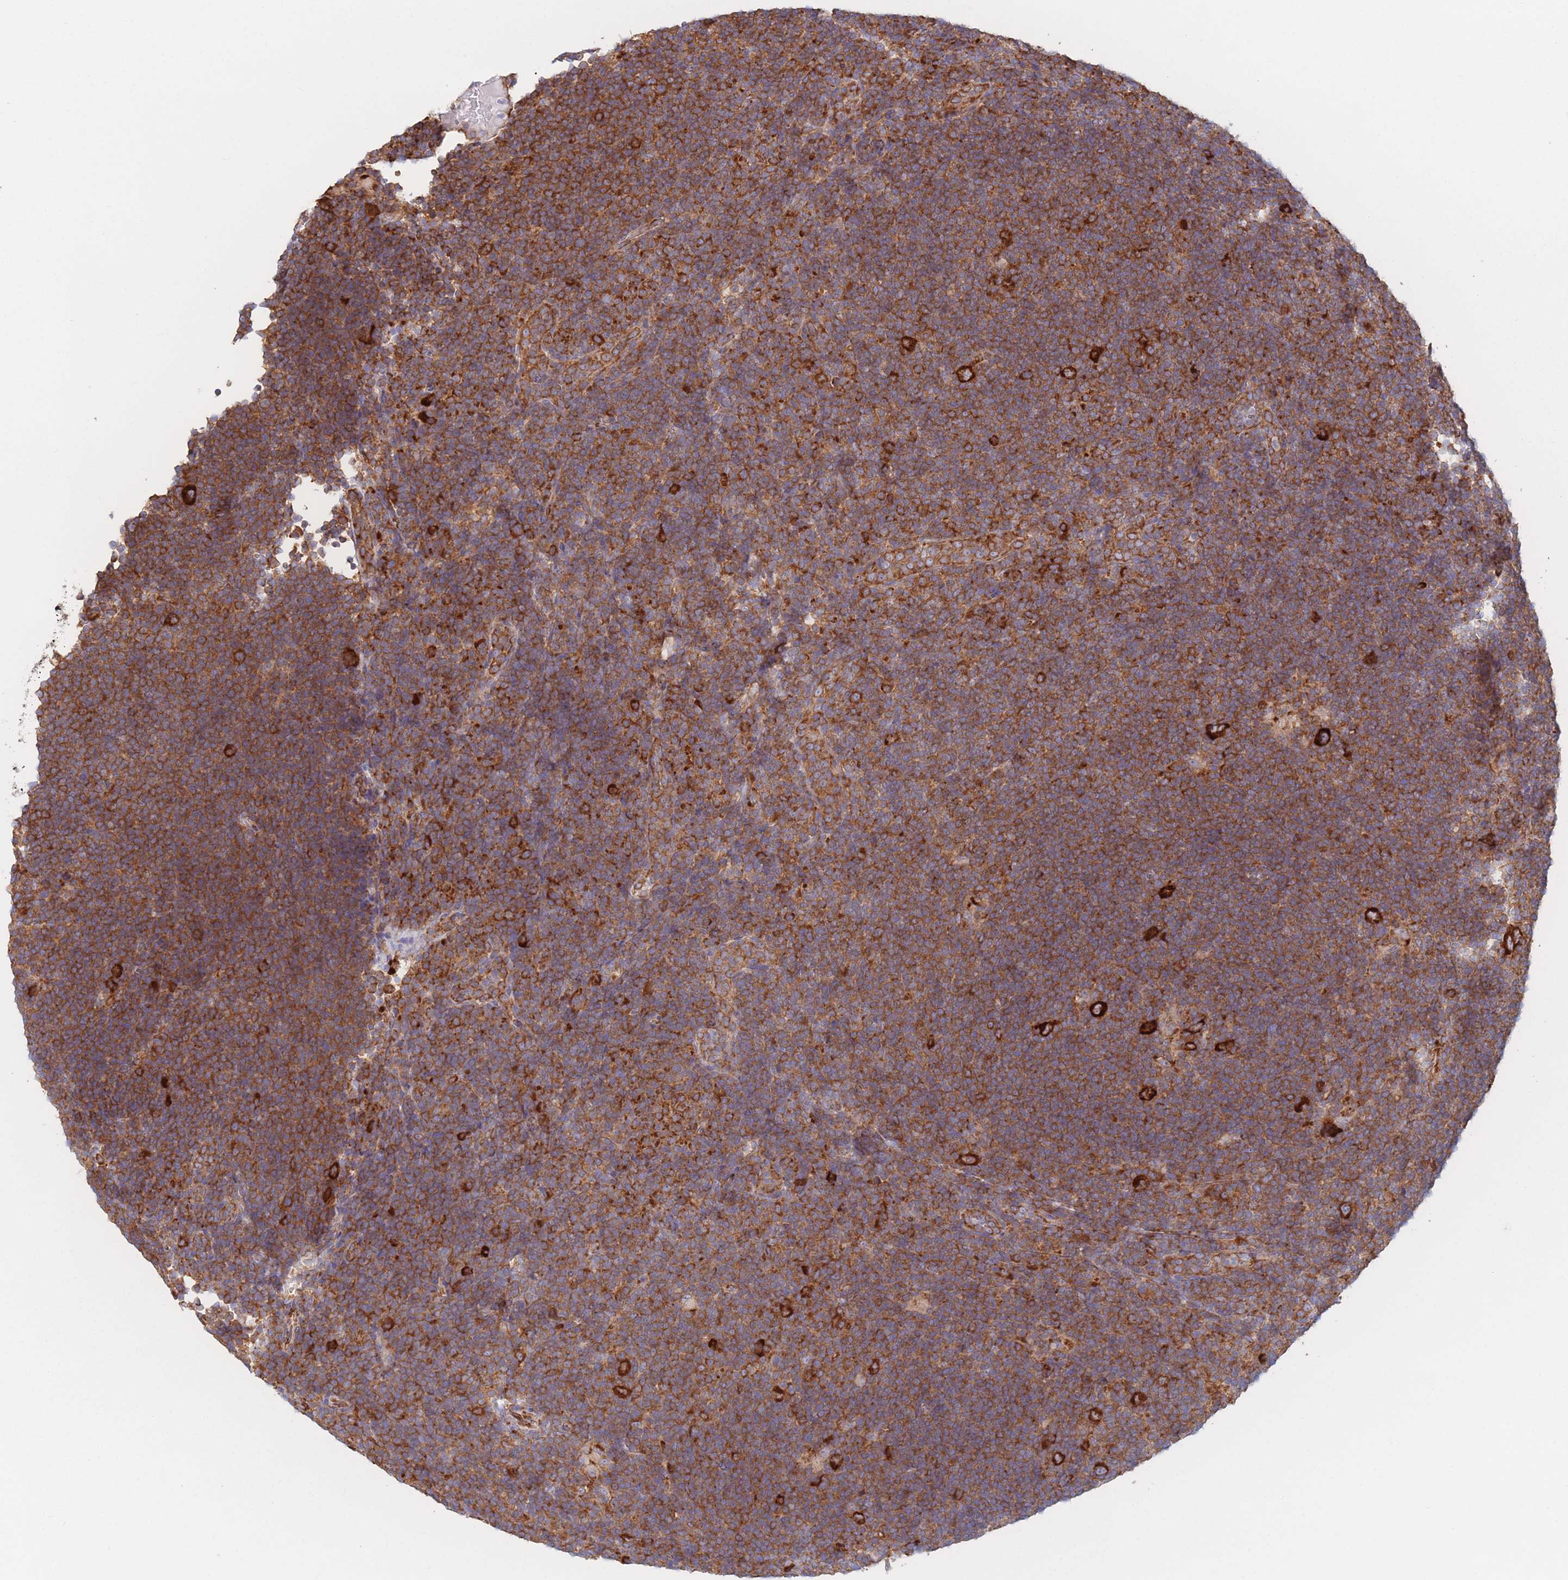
{"staining": {"intensity": "strong", "quantity": ">75%", "location": "cytoplasmic/membranous"}, "tissue": "lymphoma", "cell_type": "Tumor cells", "image_type": "cancer", "snomed": [{"axis": "morphology", "description": "Hodgkin's disease, NOS"}, {"axis": "topography", "description": "Lymph node"}], "caption": "Strong cytoplasmic/membranous expression for a protein is identified in about >75% of tumor cells of lymphoma using immunohistochemistry.", "gene": "EEF1B2", "patient": {"sex": "female", "age": 57}}